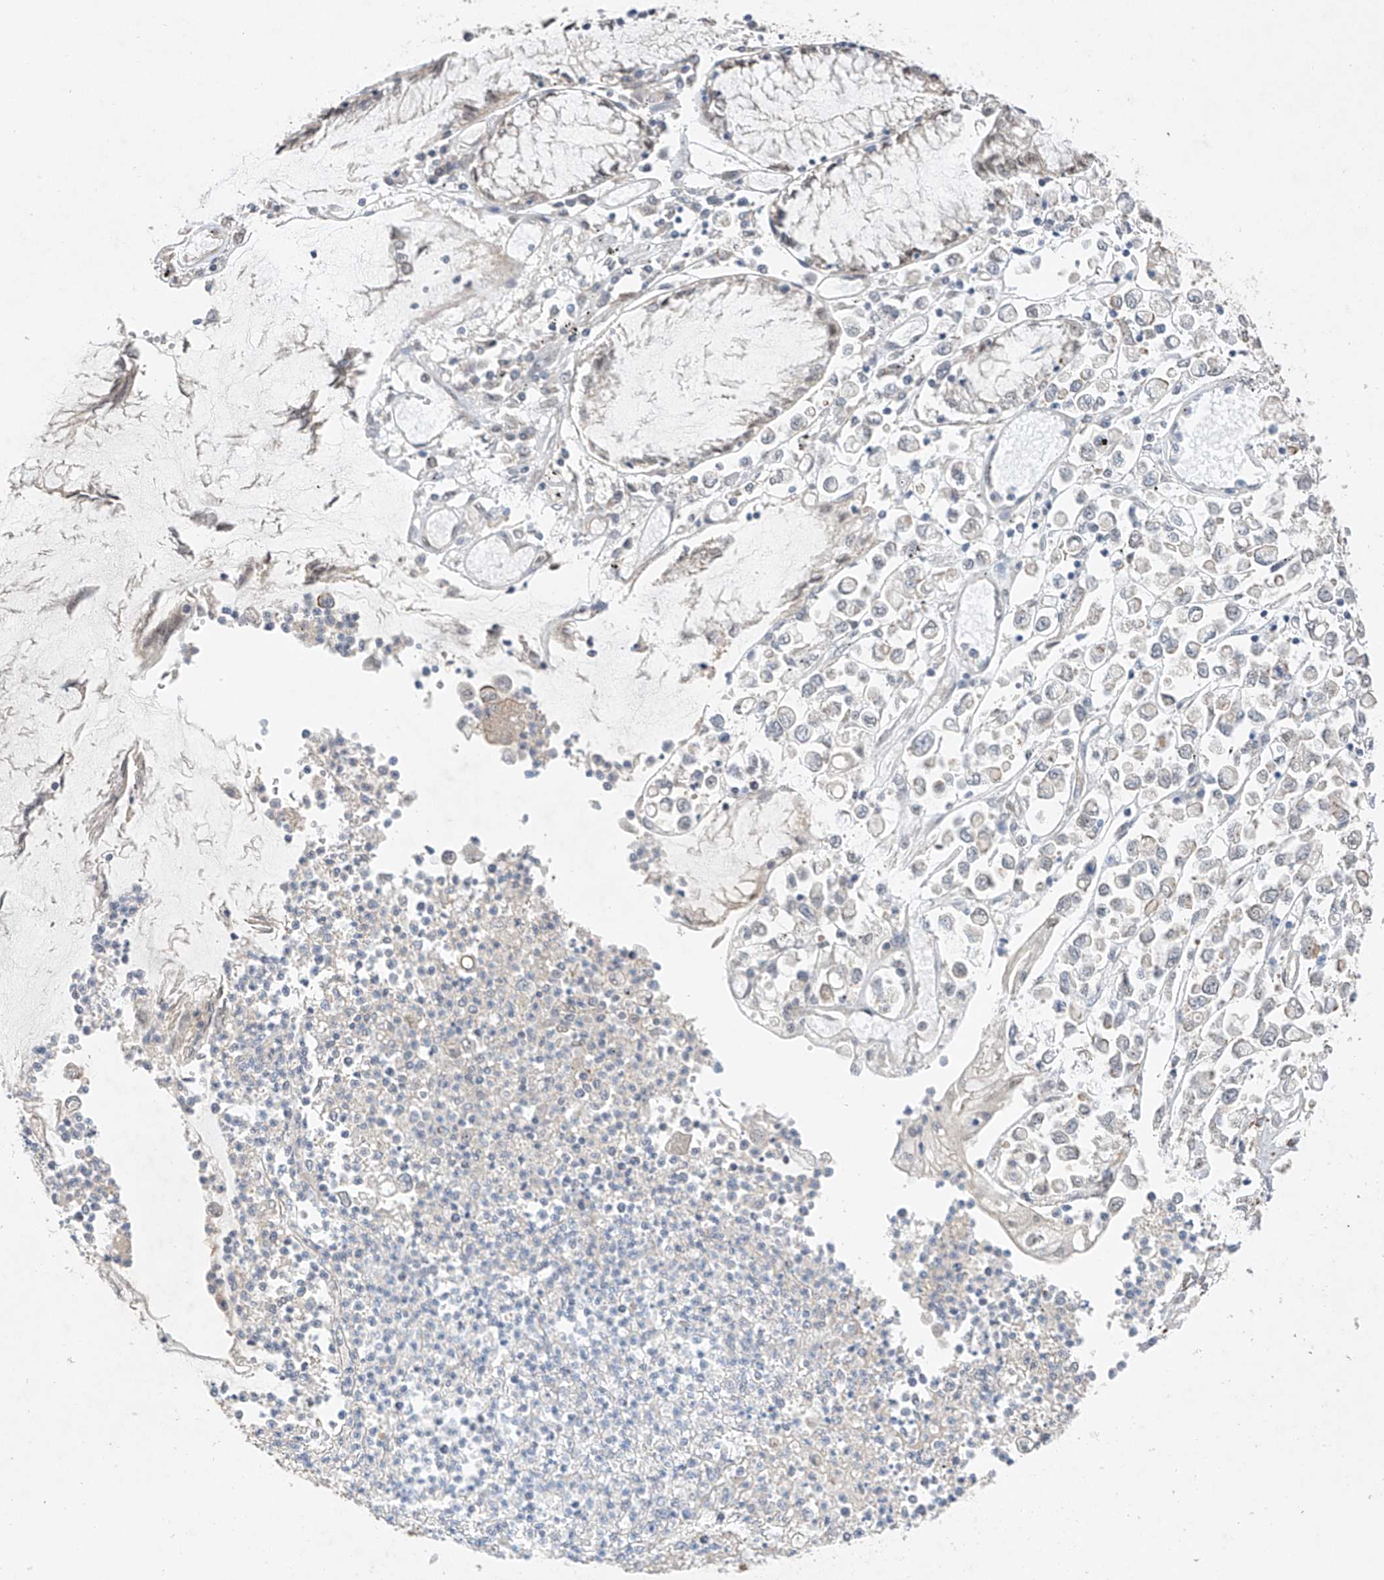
{"staining": {"intensity": "negative", "quantity": "none", "location": "none"}, "tissue": "stomach cancer", "cell_type": "Tumor cells", "image_type": "cancer", "snomed": [{"axis": "morphology", "description": "Adenocarcinoma, NOS"}, {"axis": "topography", "description": "Stomach"}], "caption": "There is no significant expression in tumor cells of adenocarcinoma (stomach). (DAB (3,3'-diaminobenzidine) IHC with hematoxylin counter stain).", "gene": "IL22RA2", "patient": {"sex": "female", "age": 76}}